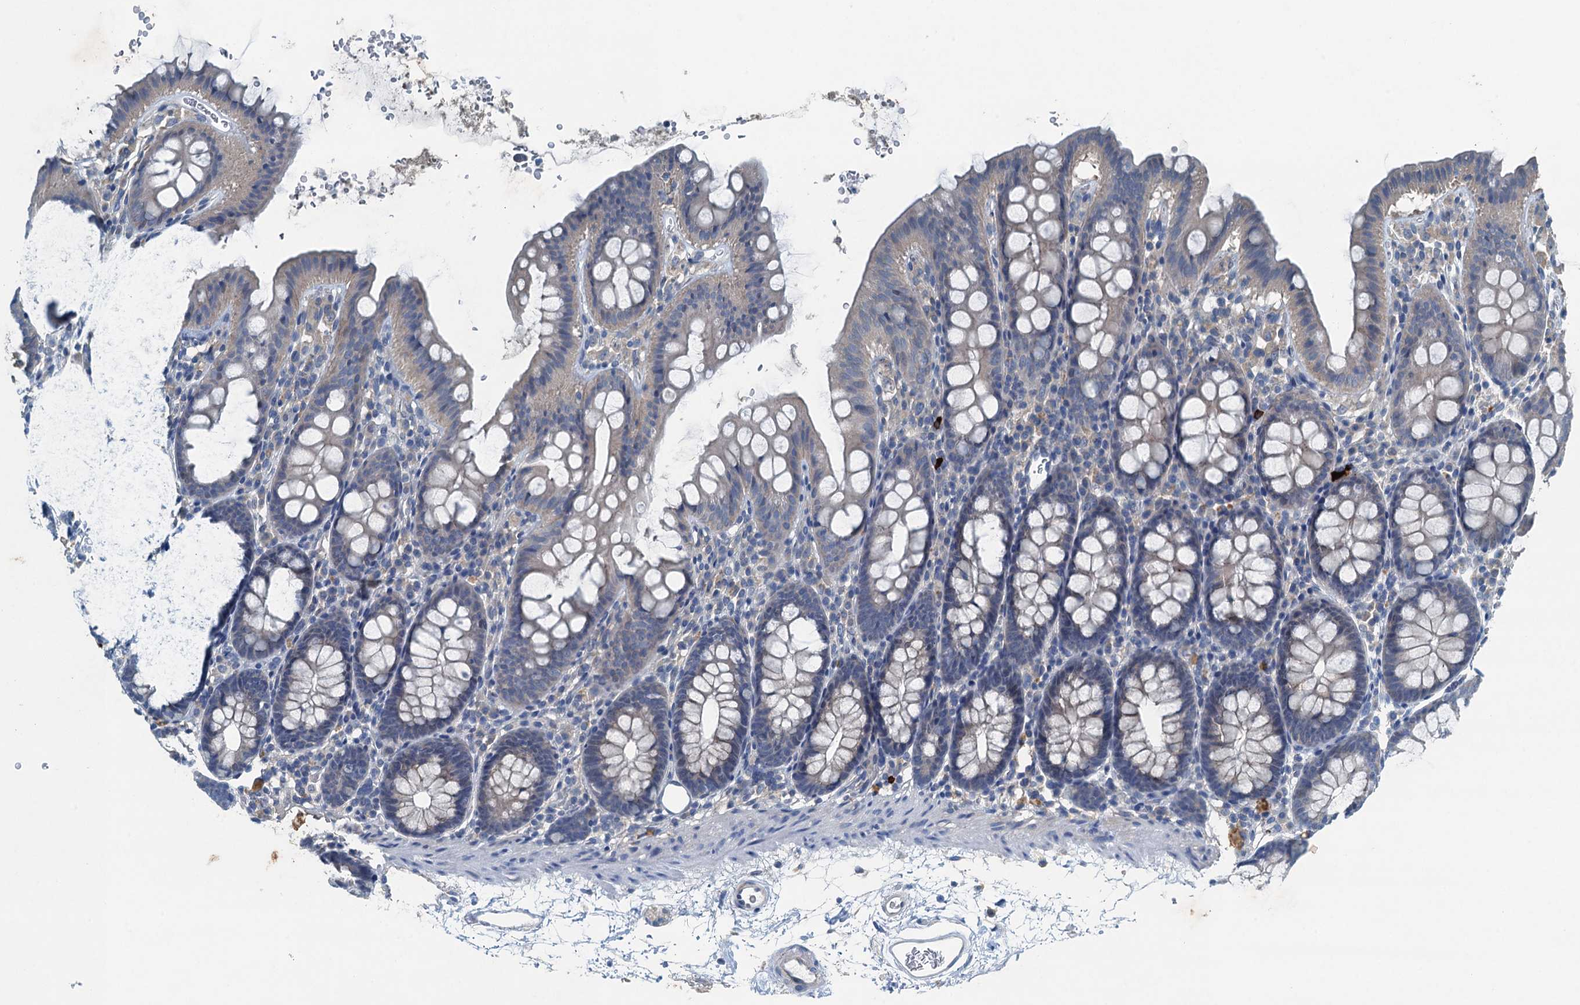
{"staining": {"intensity": "negative", "quantity": "none", "location": "none"}, "tissue": "colon", "cell_type": "Endothelial cells", "image_type": "normal", "snomed": [{"axis": "morphology", "description": "Normal tissue, NOS"}, {"axis": "topography", "description": "Colon"}], "caption": "Immunohistochemistry micrograph of unremarkable colon stained for a protein (brown), which reveals no expression in endothelial cells. The staining was performed using DAB to visualize the protein expression in brown, while the nuclei were stained in blue with hematoxylin (Magnification: 20x).", "gene": "CBLIF", "patient": {"sex": "male", "age": 75}}